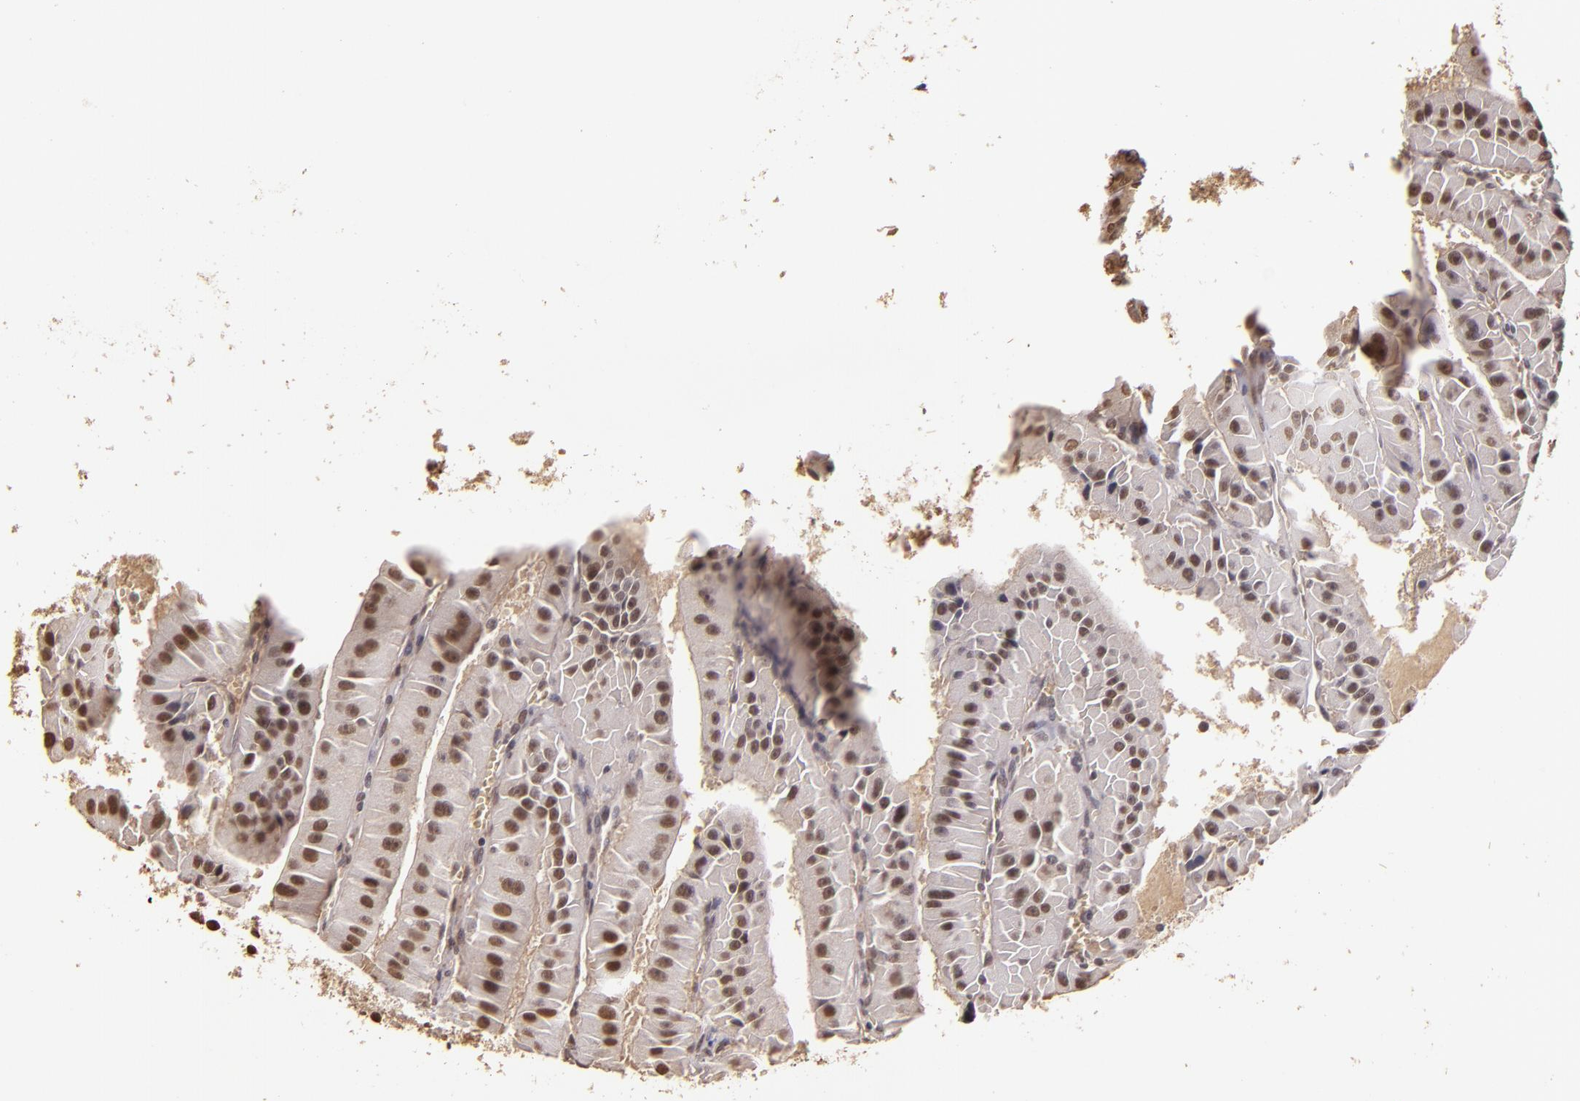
{"staining": {"intensity": "weak", "quantity": ">75%", "location": "cytoplasmic/membranous,nuclear"}, "tissue": "thyroid cancer", "cell_type": "Tumor cells", "image_type": "cancer", "snomed": [{"axis": "morphology", "description": "Carcinoma, NOS"}, {"axis": "topography", "description": "Thyroid gland"}], "caption": "There is low levels of weak cytoplasmic/membranous and nuclear staining in tumor cells of thyroid carcinoma, as demonstrated by immunohistochemical staining (brown color).", "gene": "CUL1", "patient": {"sex": "male", "age": 76}}